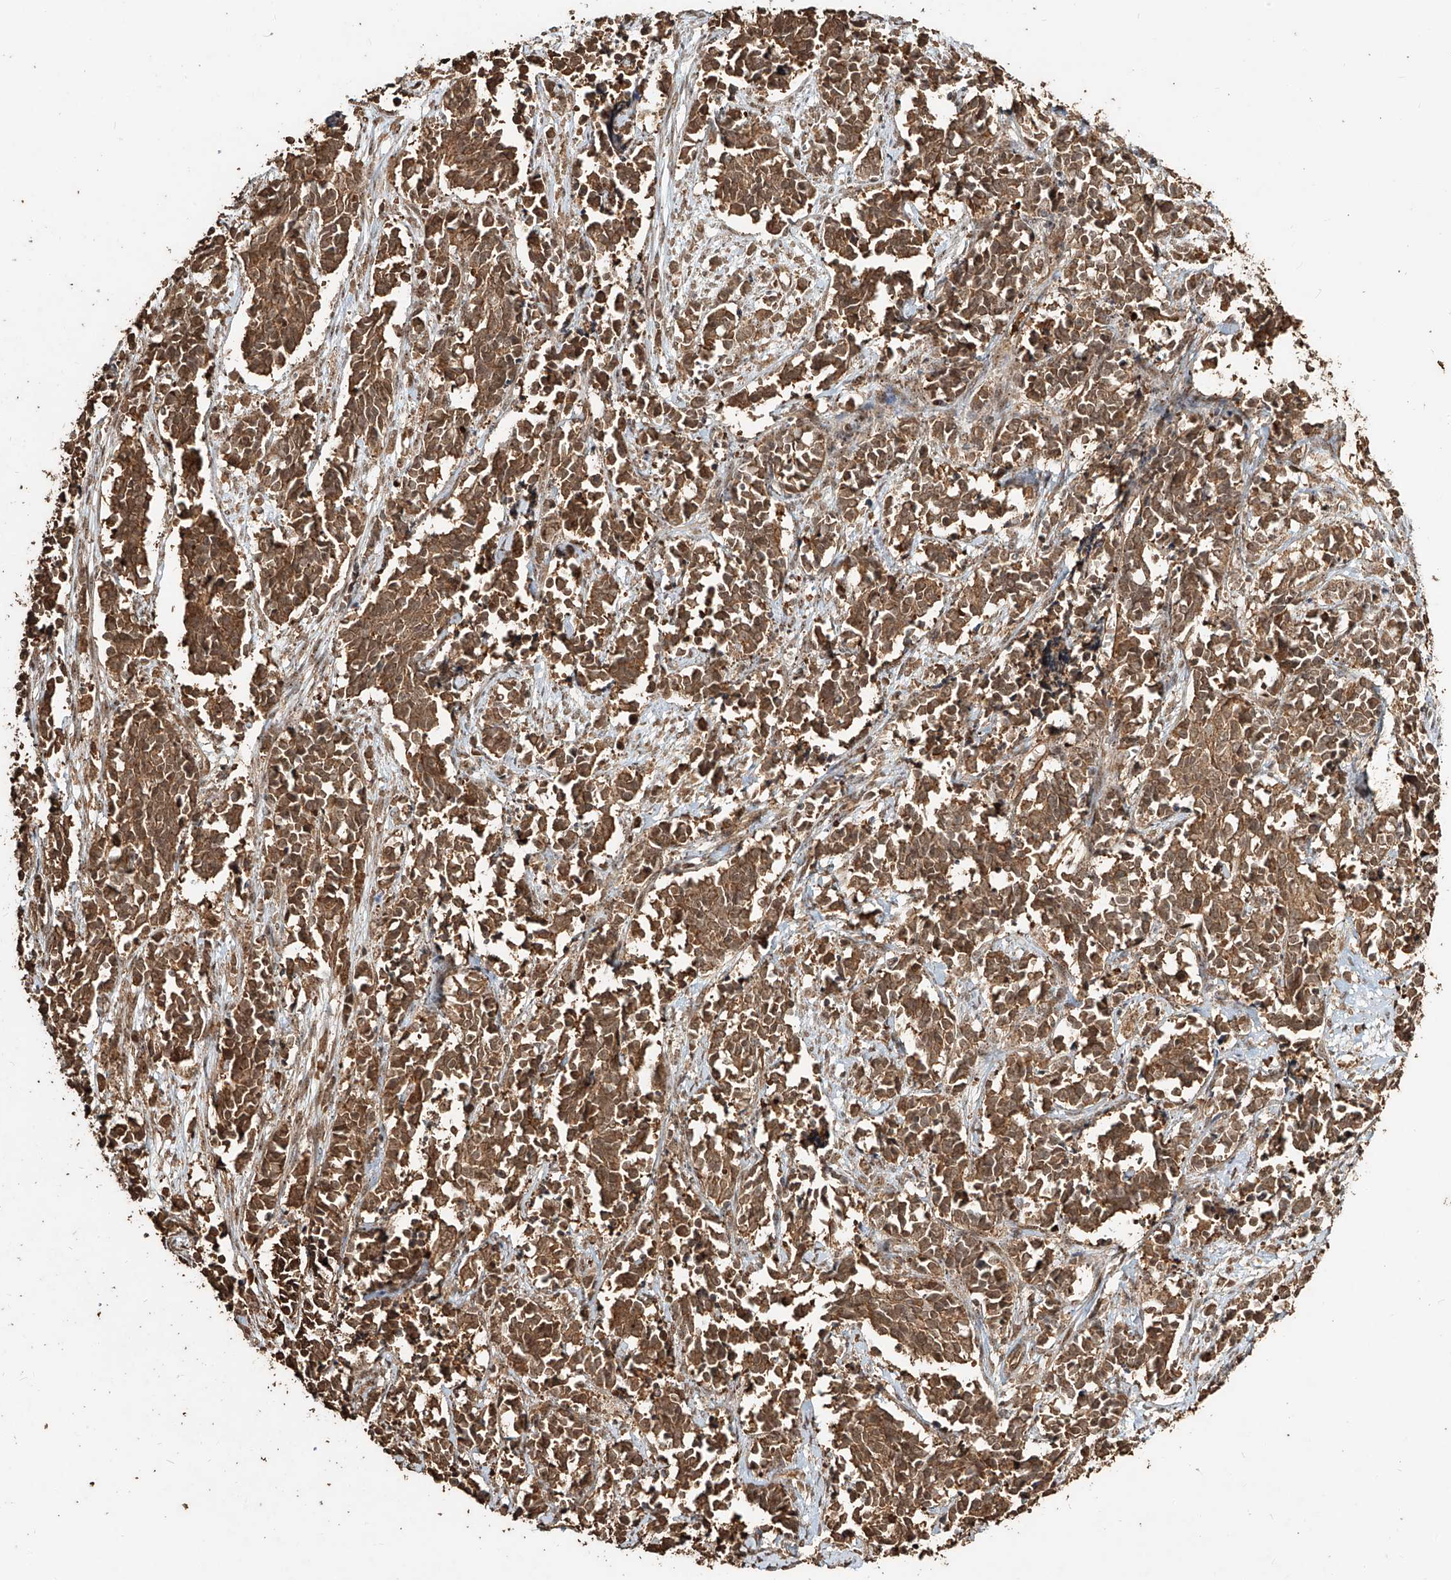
{"staining": {"intensity": "moderate", "quantity": ">75%", "location": "cytoplasmic/membranous,nuclear"}, "tissue": "cervical cancer", "cell_type": "Tumor cells", "image_type": "cancer", "snomed": [{"axis": "morphology", "description": "Normal tissue, NOS"}, {"axis": "morphology", "description": "Squamous cell carcinoma, NOS"}, {"axis": "topography", "description": "Cervix"}], "caption": "IHC image of neoplastic tissue: human squamous cell carcinoma (cervical) stained using IHC exhibits medium levels of moderate protein expression localized specifically in the cytoplasmic/membranous and nuclear of tumor cells, appearing as a cytoplasmic/membranous and nuclear brown color.", "gene": "ZNF660", "patient": {"sex": "female", "age": 35}}